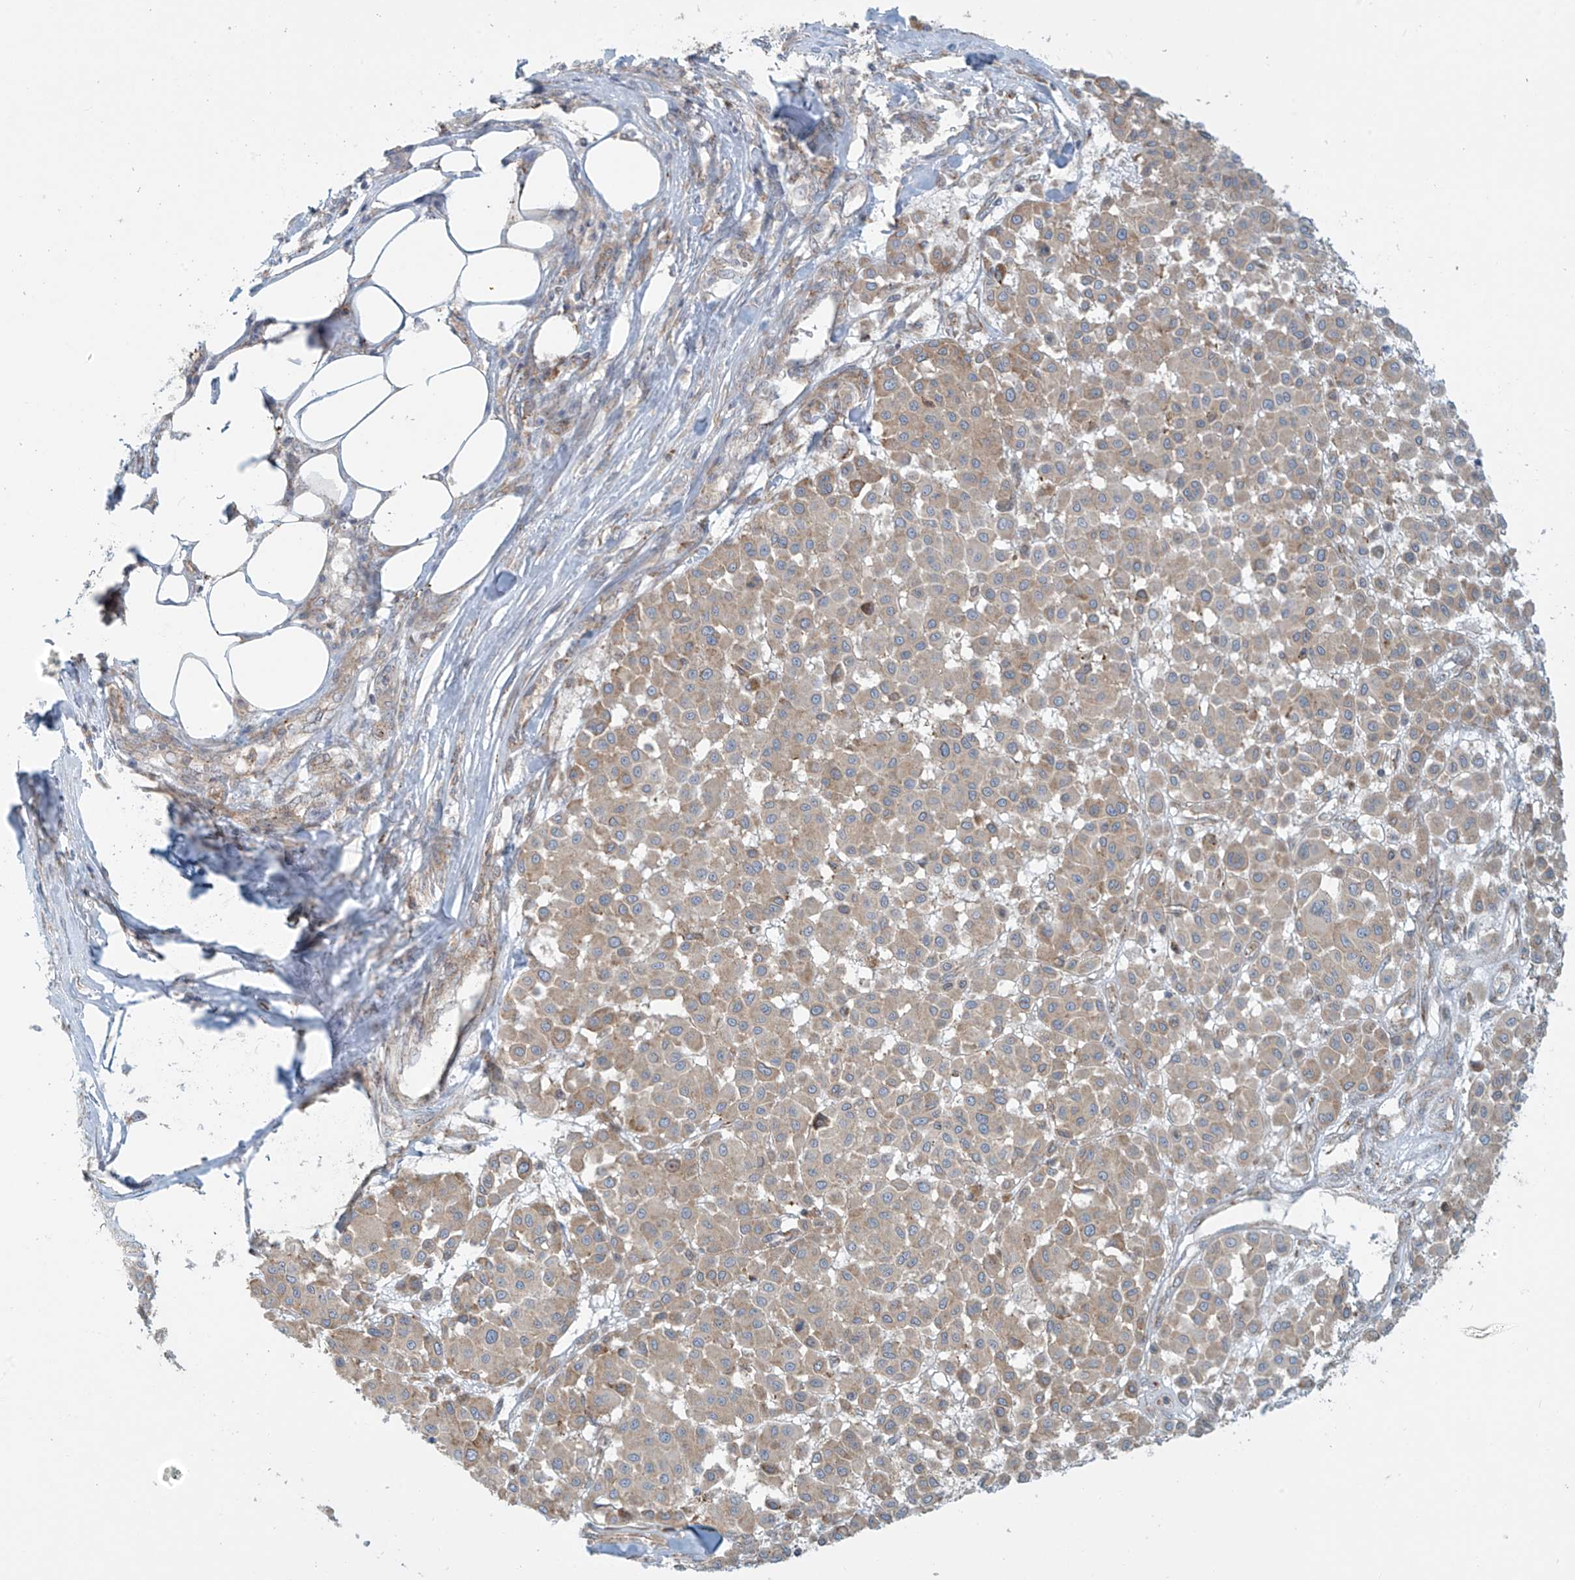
{"staining": {"intensity": "weak", "quantity": "<25%", "location": "cytoplasmic/membranous"}, "tissue": "melanoma", "cell_type": "Tumor cells", "image_type": "cancer", "snomed": [{"axis": "morphology", "description": "Malignant melanoma, Metastatic site"}, {"axis": "topography", "description": "Soft tissue"}], "caption": "Malignant melanoma (metastatic site) stained for a protein using IHC displays no expression tumor cells.", "gene": "LZTS3", "patient": {"sex": "male", "age": 41}}